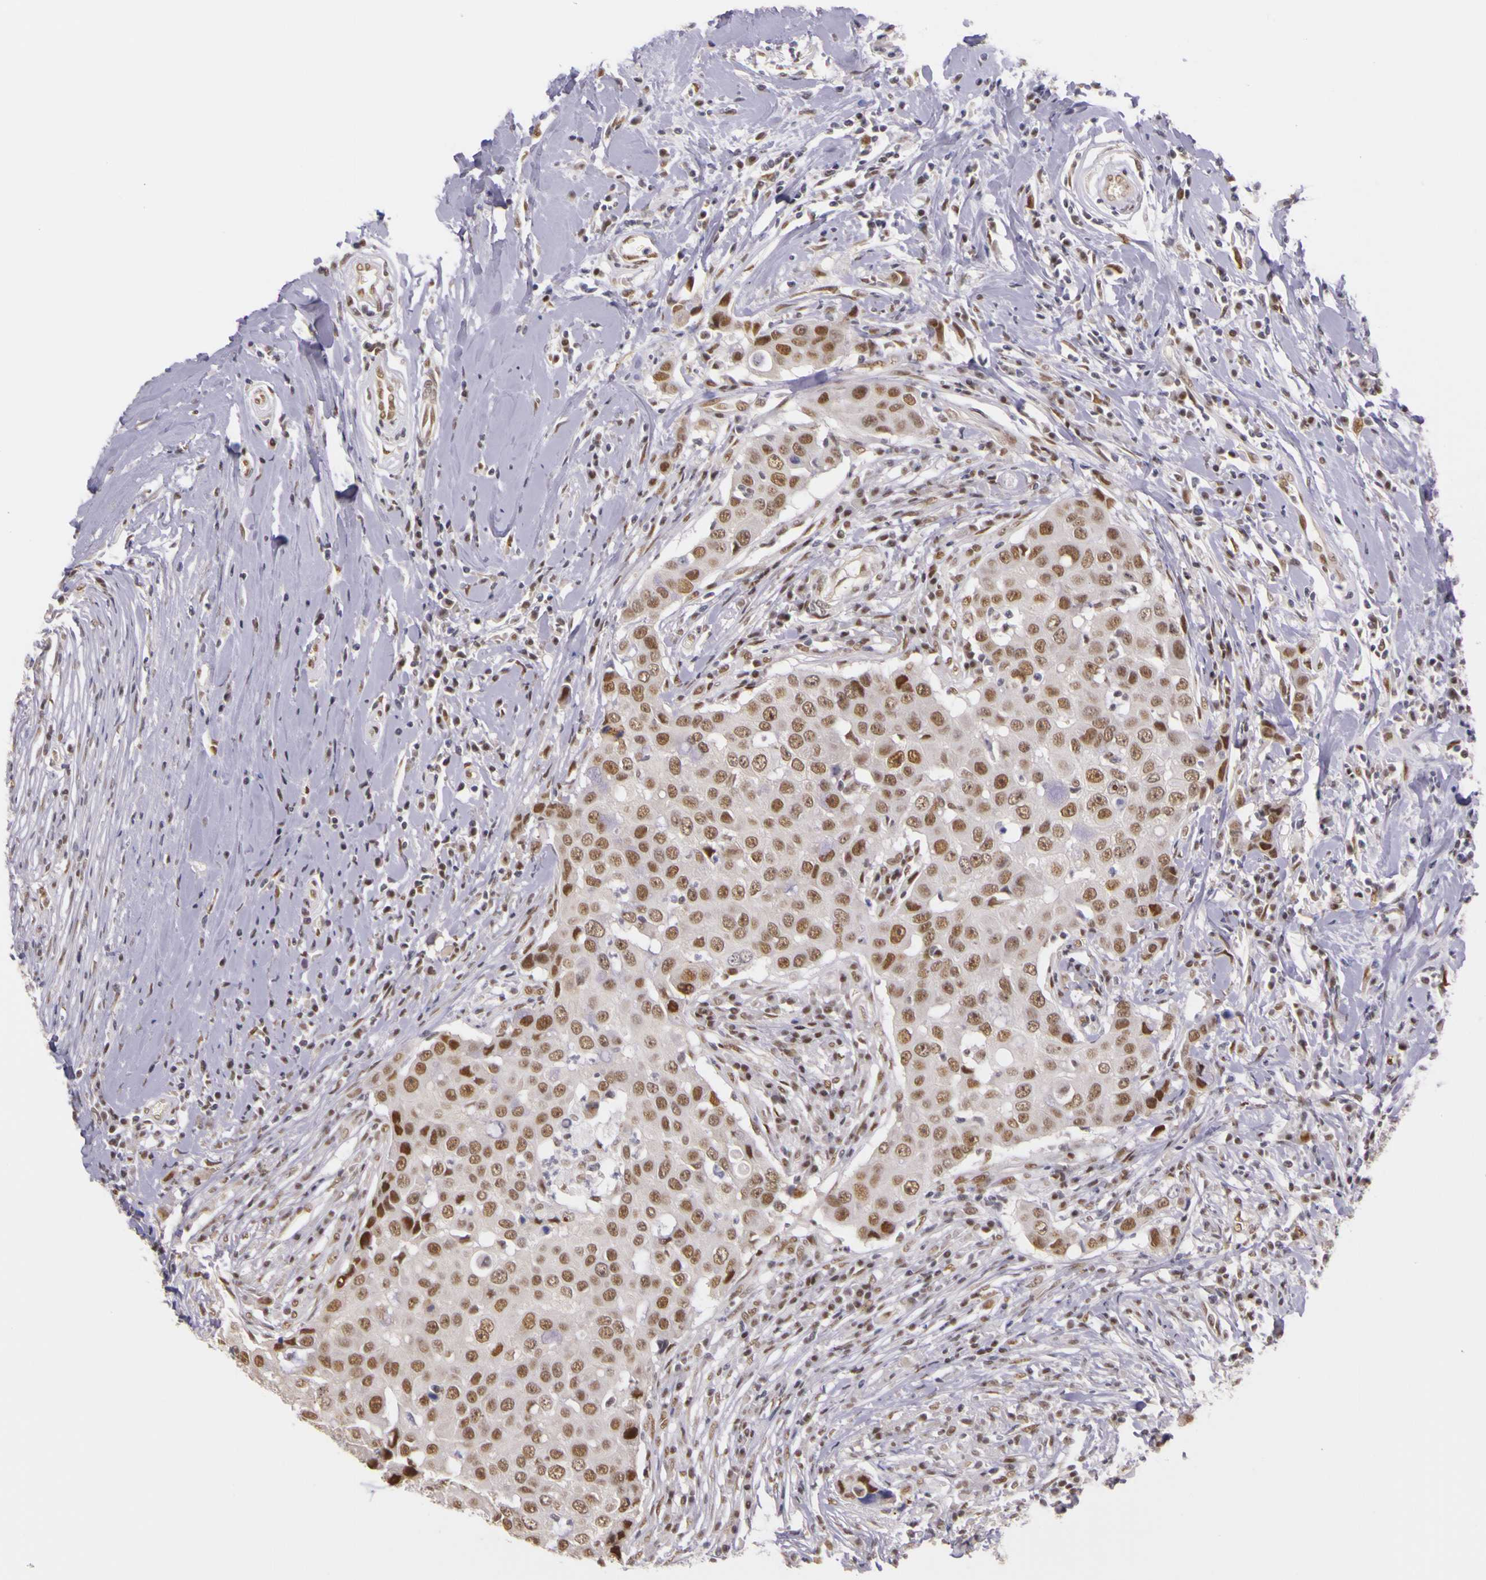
{"staining": {"intensity": "moderate", "quantity": ">75%", "location": "nuclear"}, "tissue": "breast cancer", "cell_type": "Tumor cells", "image_type": "cancer", "snomed": [{"axis": "morphology", "description": "Duct carcinoma"}, {"axis": "topography", "description": "Breast"}], "caption": "Breast cancer stained with DAB (3,3'-diaminobenzidine) IHC exhibits medium levels of moderate nuclear positivity in approximately >75% of tumor cells. (IHC, brightfield microscopy, high magnification).", "gene": "WDR13", "patient": {"sex": "female", "age": 27}}